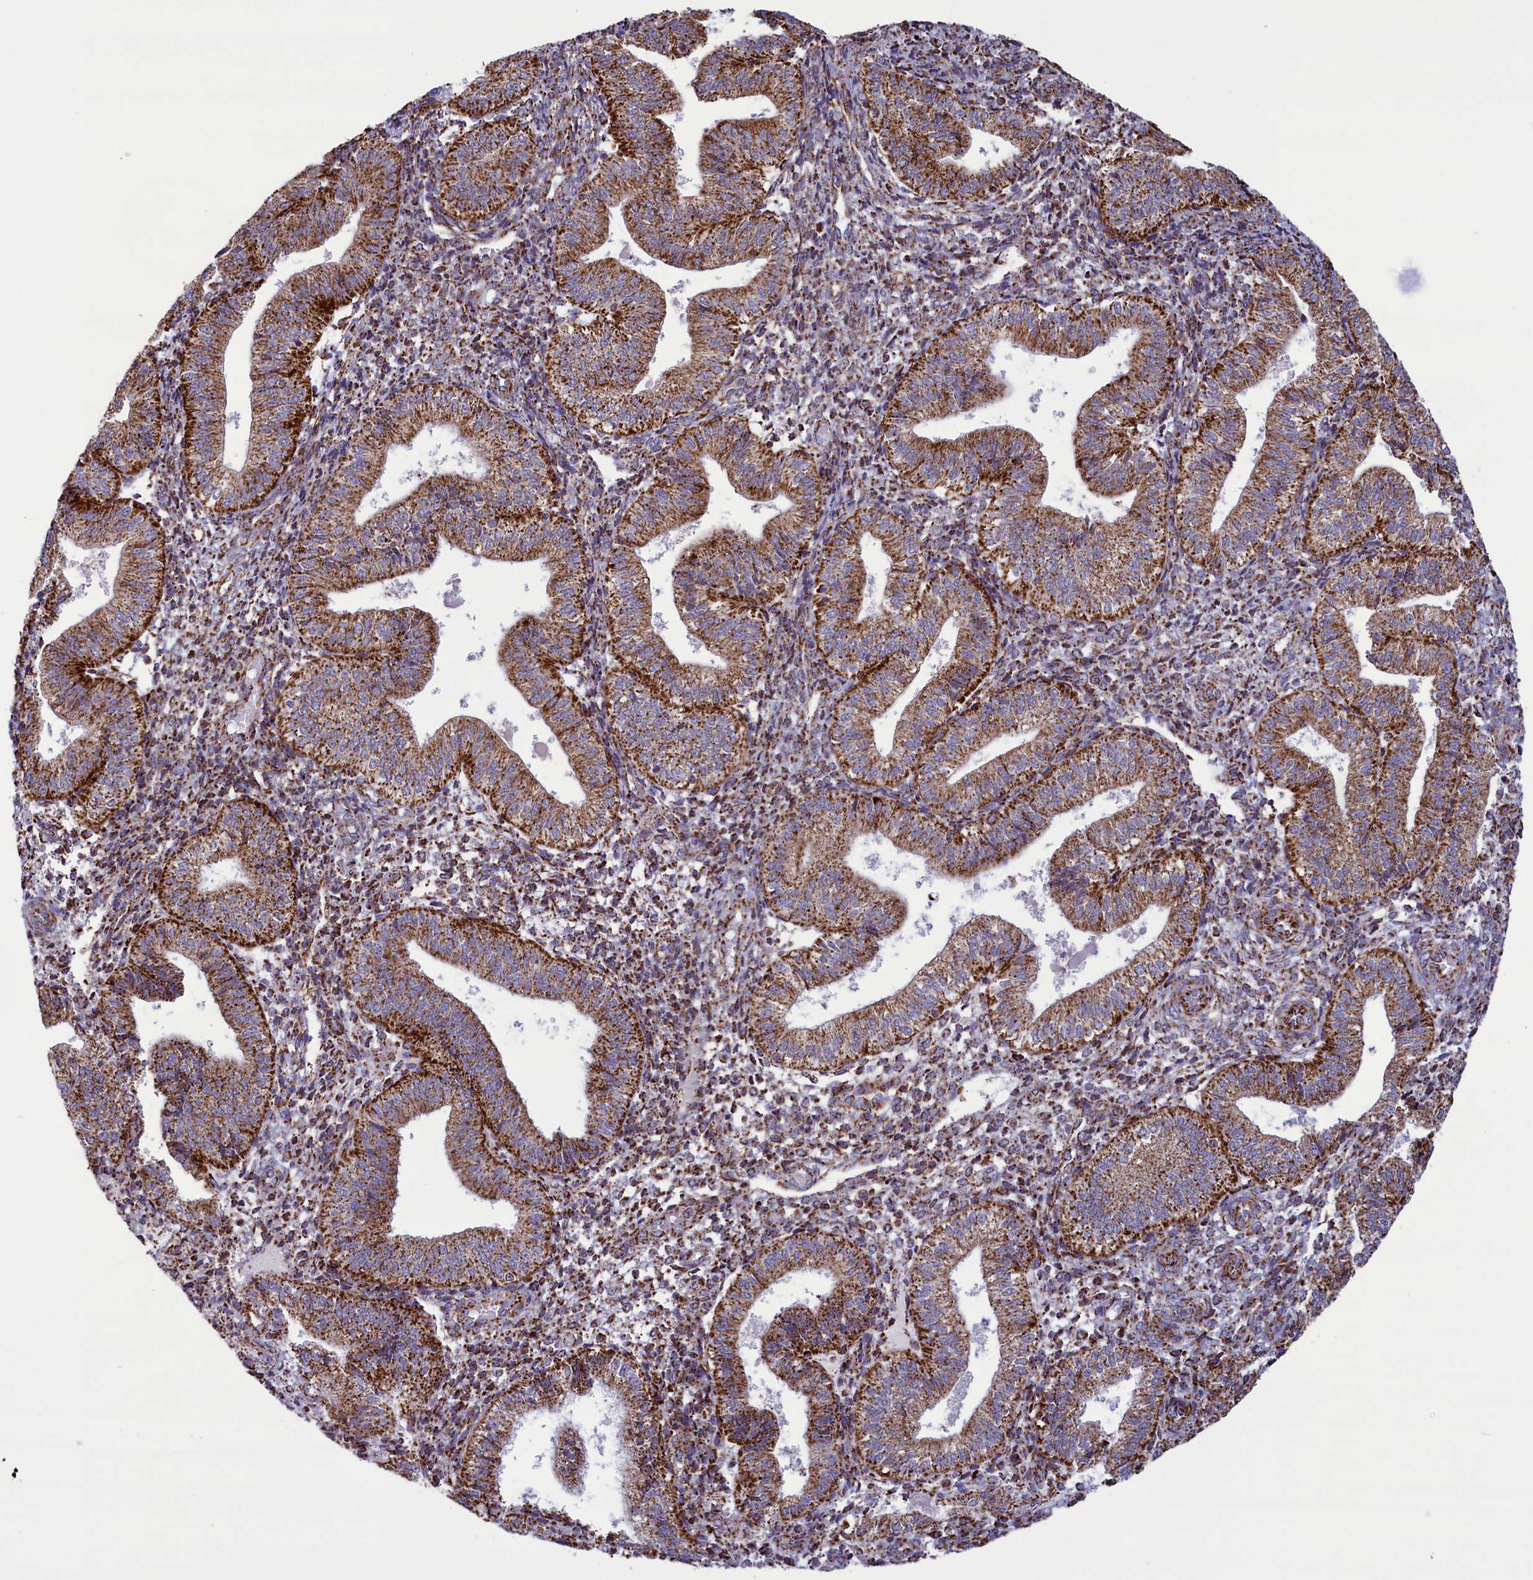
{"staining": {"intensity": "strong", "quantity": "25%-75%", "location": "cytoplasmic/membranous"}, "tissue": "endometrium", "cell_type": "Cells in endometrial stroma", "image_type": "normal", "snomed": [{"axis": "morphology", "description": "Normal tissue, NOS"}, {"axis": "topography", "description": "Endometrium"}], "caption": "Immunohistochemical staining of normal endometrium exhibits strong cytoplasmic/membranous protein positivity in approximately 25%-75% of cells in endometrial stroma. The protein of interest is shown in brown color, while the nuclei are stained blue.", "gene": "ISOC2", "patient": {"sex": "female", "age": 34}}